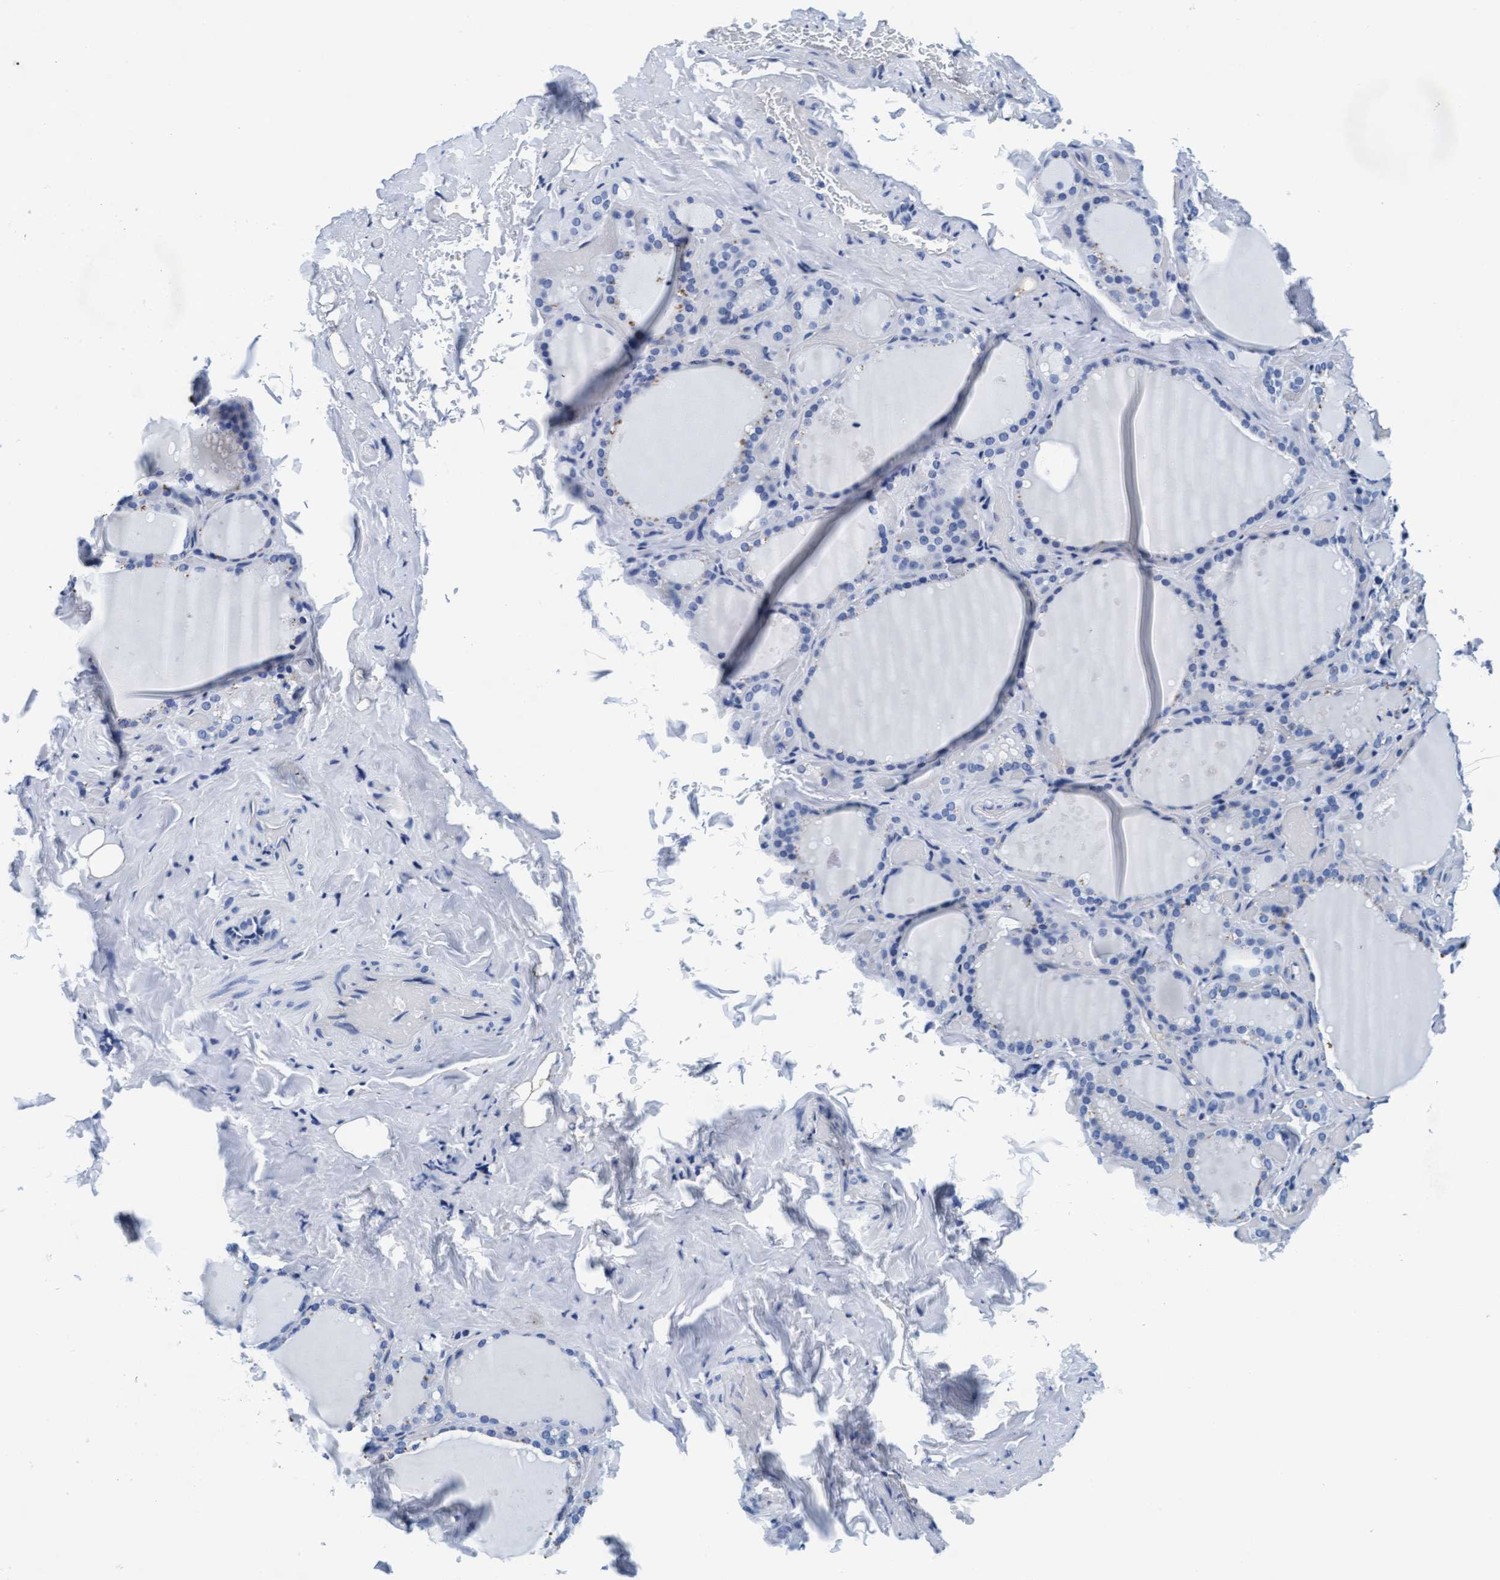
{"staining": {"intensity": "negative", "quantity": "none", "location": "none"}, "tissue": "thyroid gland", "cell_type": "Glandular cells", "image_type": "normal", "snomed": [{"axis": "morphology", "description": "Normal tissue, NOS"}, {"axis": "topography", "description": "Thyroid gland"}], "caption": "Immunohistochemical staining of normal human thyroid gland reveals no significant positivity in glandular cells.", "gene": "ARSG", "patient": {"sex": "female", "age": 44}}